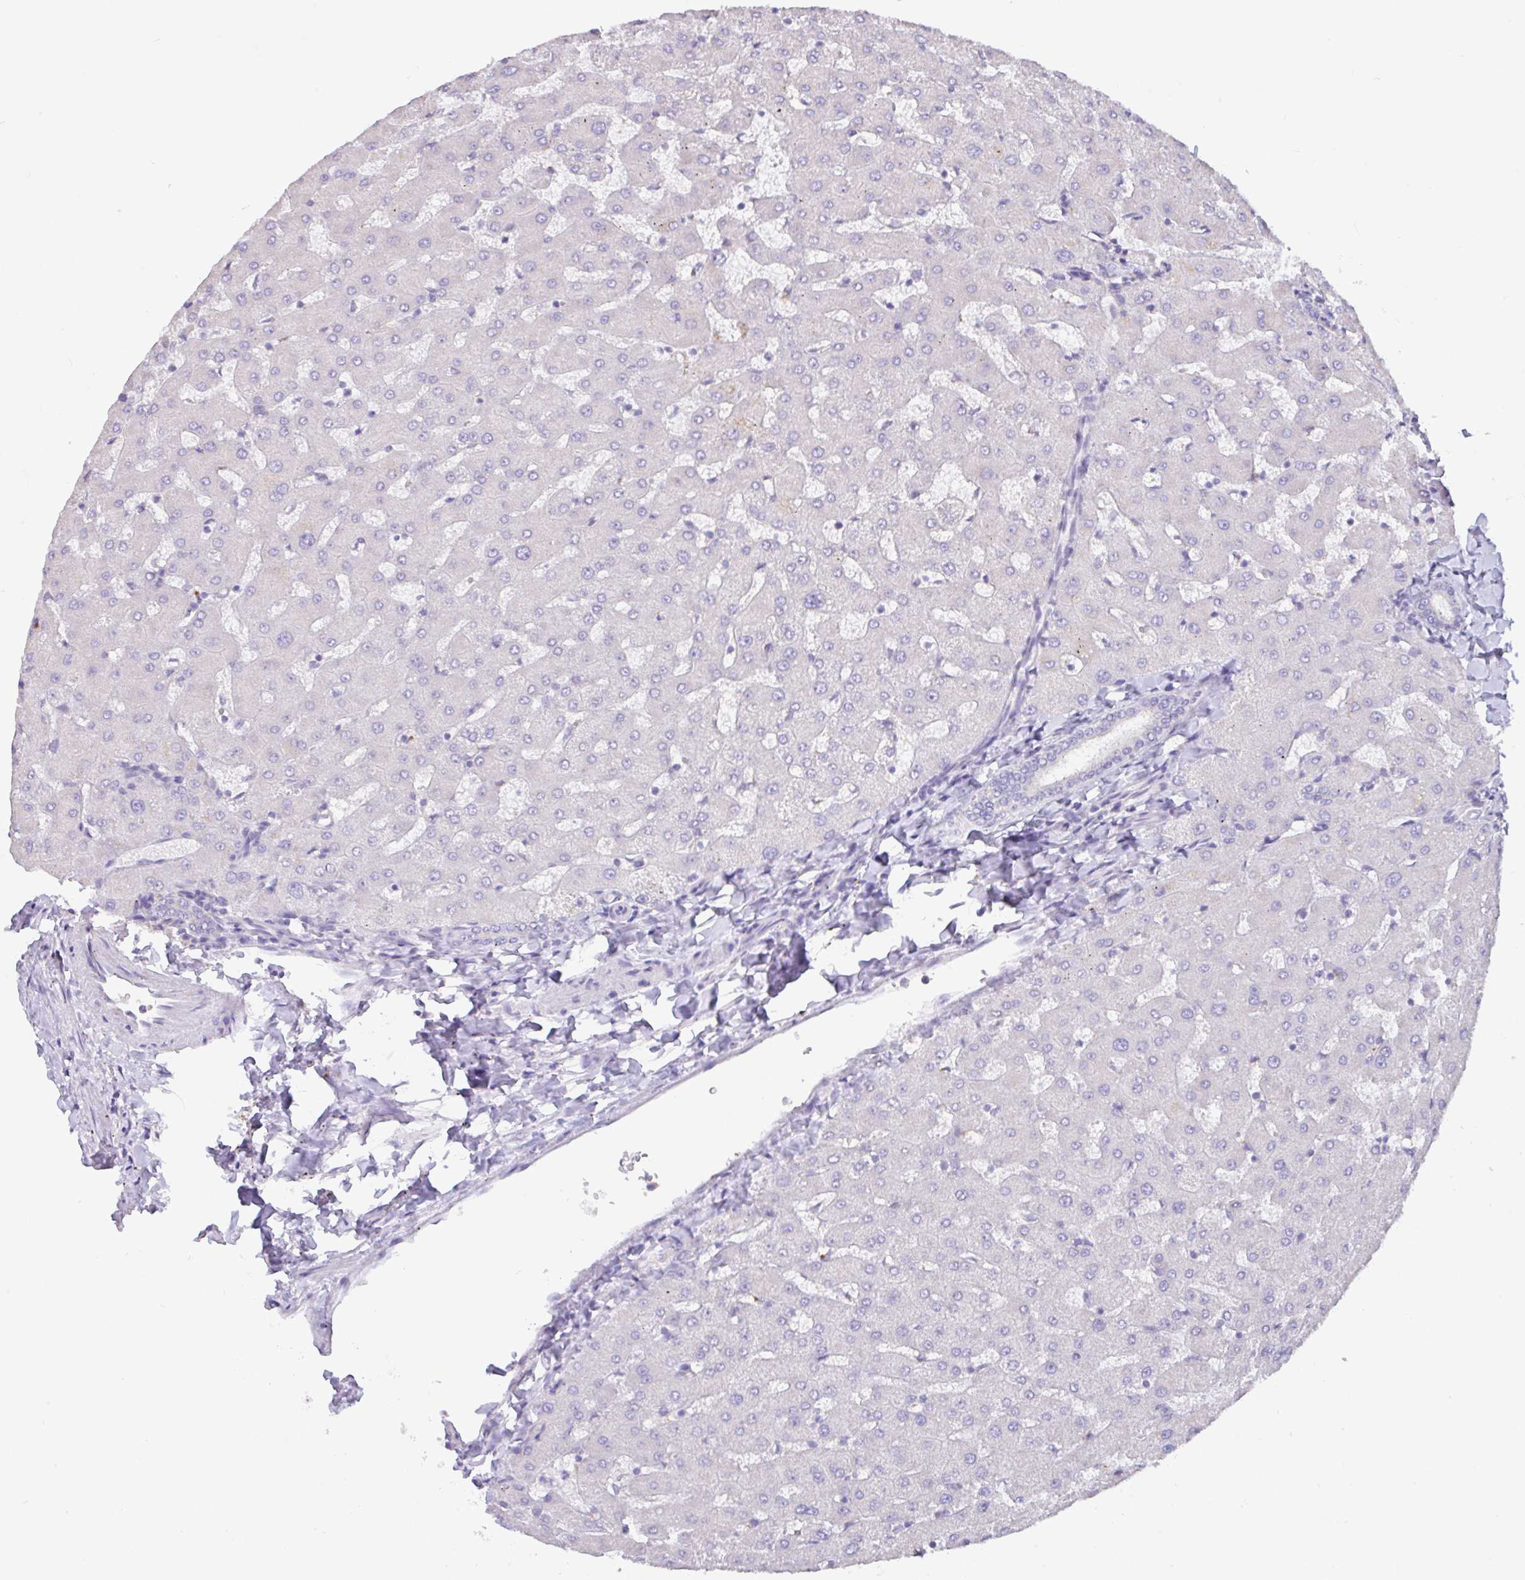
{"staining": {"intensity": "negative", "quantity": "none", "location": "none"}, "tissue": "liver", "cell_type": "Cholangiocytes", "image_type": "normal", "snomed": [{"axis": "morphology", "description": "Normal tissue, NOS"}, {"axis": "topography", "description": "Liver"}], "caption": "This is an IHC micrograph of normal human liver. There is no expression in cholangiocytes.", "gene": "PLCD4", "patient": {"sex": "female", "age": 63}}